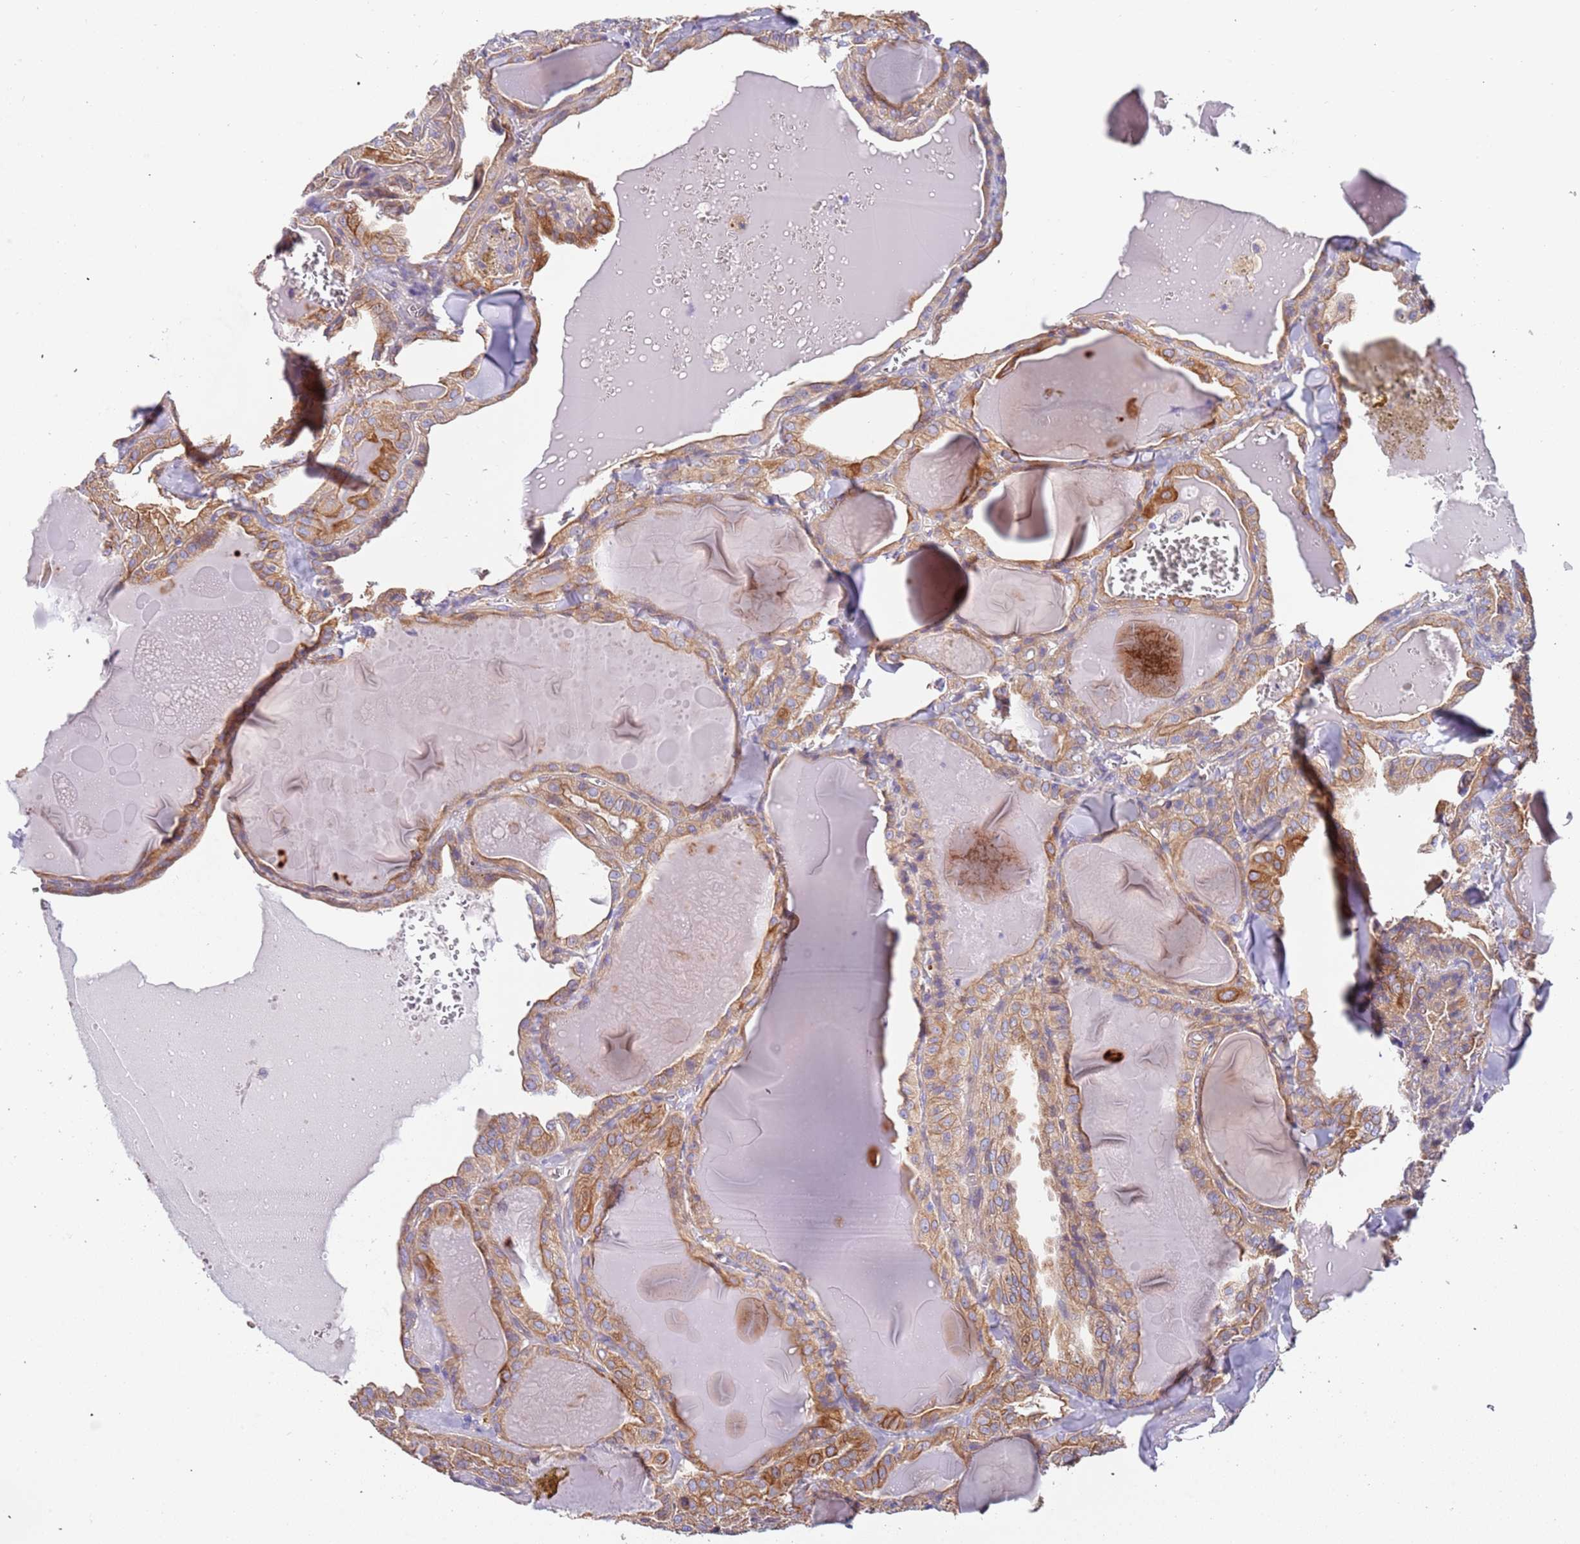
{"staining": {"intensity": "moderate", "quantity": ">75%", "location": "cytoplasmic/membranous"}, "tissue": "thyroid cancer", "cell_type": "Tumor cells", "image_type": "cancer", "snomed": [{"axis": "morphology", "description": "Papillary adenocarcinoma, NOS"}, {"axis": "topography", "description": "Thyroid gland"}], "caption": "This is an image of immunohistochemistry staining of thyroid cancer (papillary adenocarcinoma), which shows moderate positivity in the cytoplasmic/membranous of tumor cells.", "gene": "LAMB4", "patient": {"sex": "male", "age": 52}}